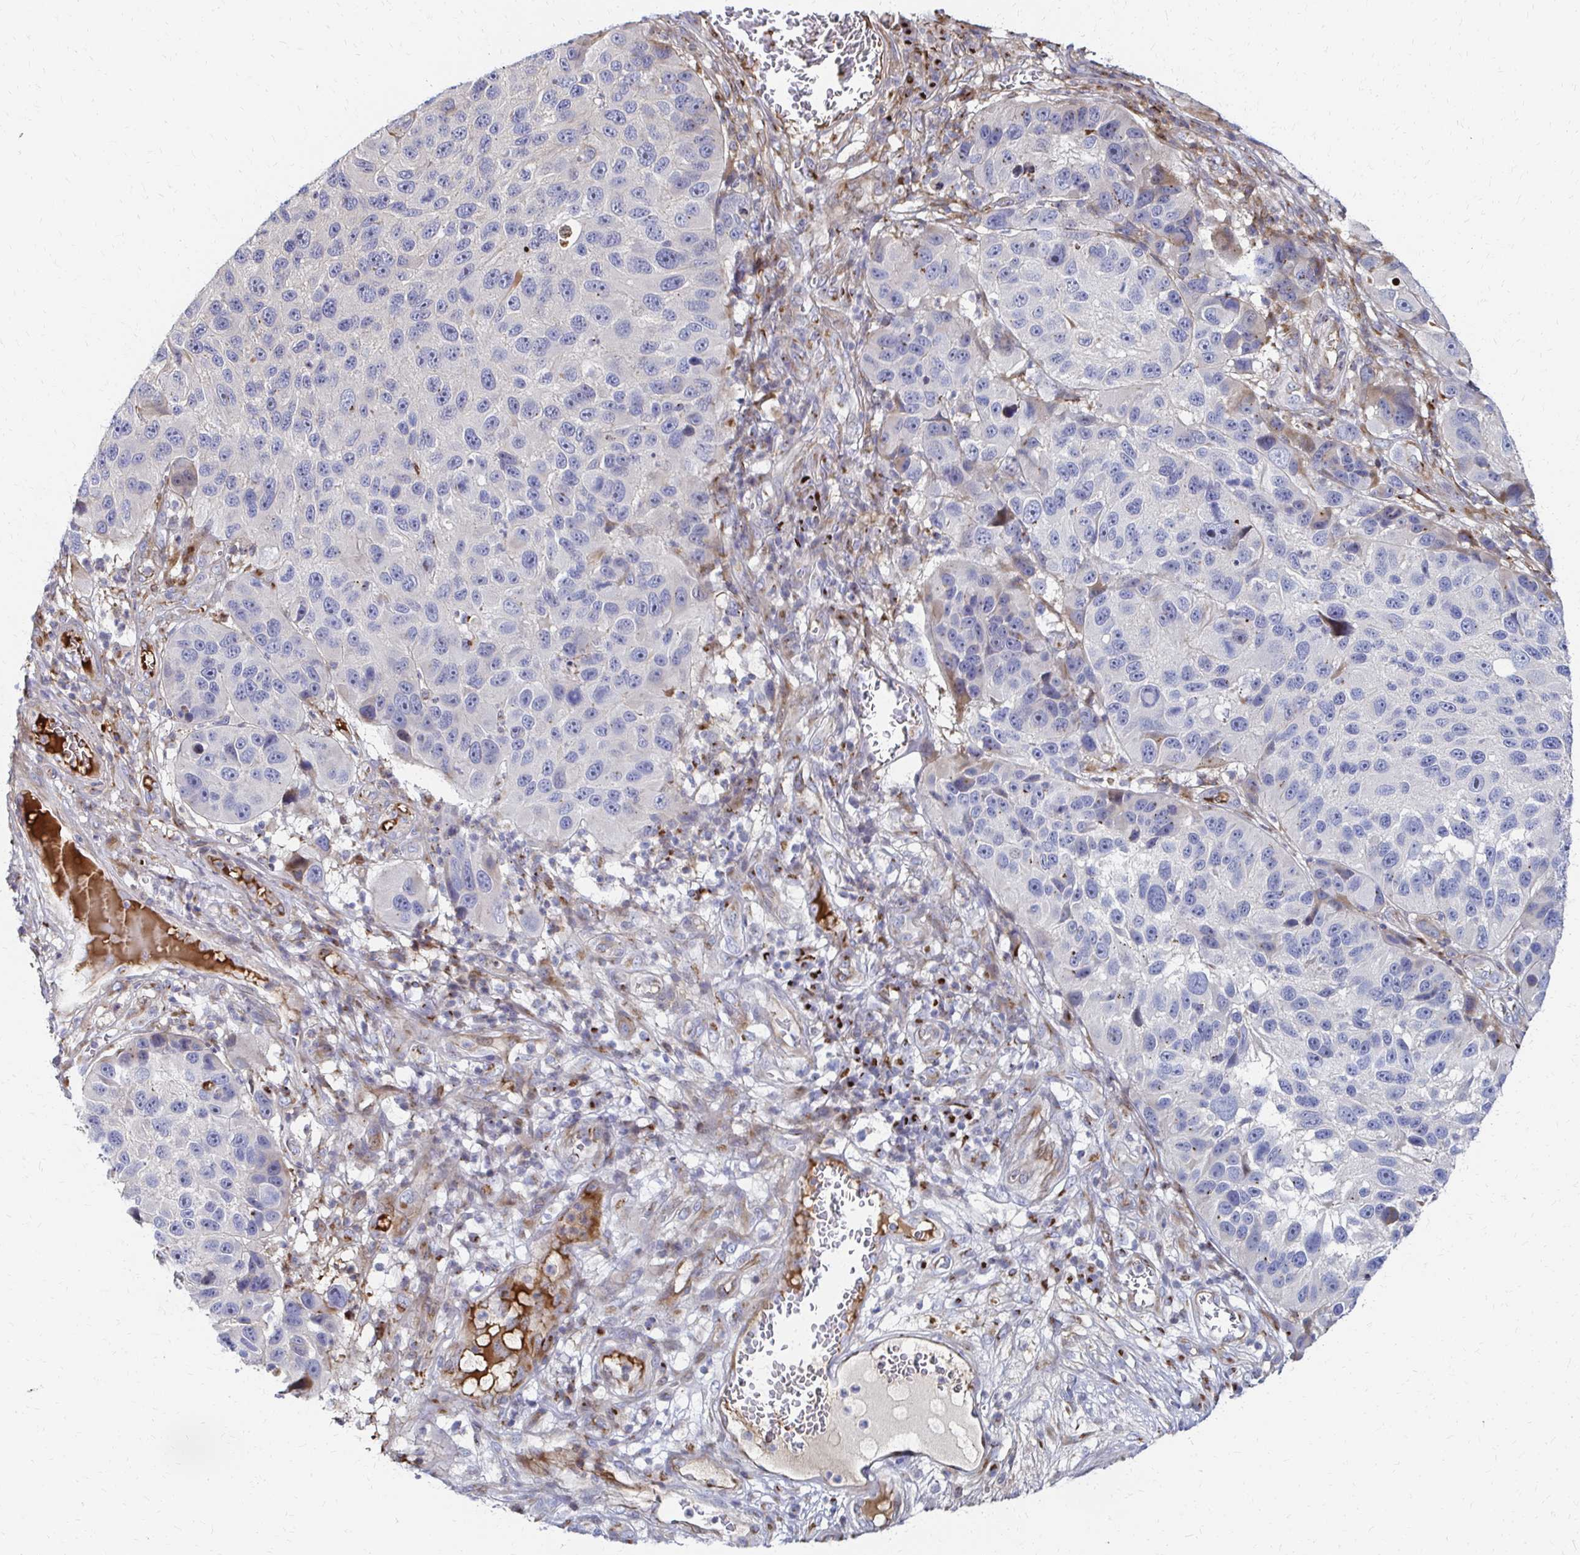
{"staining": {"intensity": "negative", "quantity": "none", "location": "none"}, "tissue": "melanoma", "cell_type": "Tumor cells", "image_type": "cancer", "snomed": [{"axis": "morphology", "description": "Malignant melanoma, NOS"}, {"axis": "topography", "description": "Skin"}], "caption": "Tumor cells show no significant positivity in melanoma.", "gene": "MAN1A1", "patient": {"sex": "male", "age": 53}}